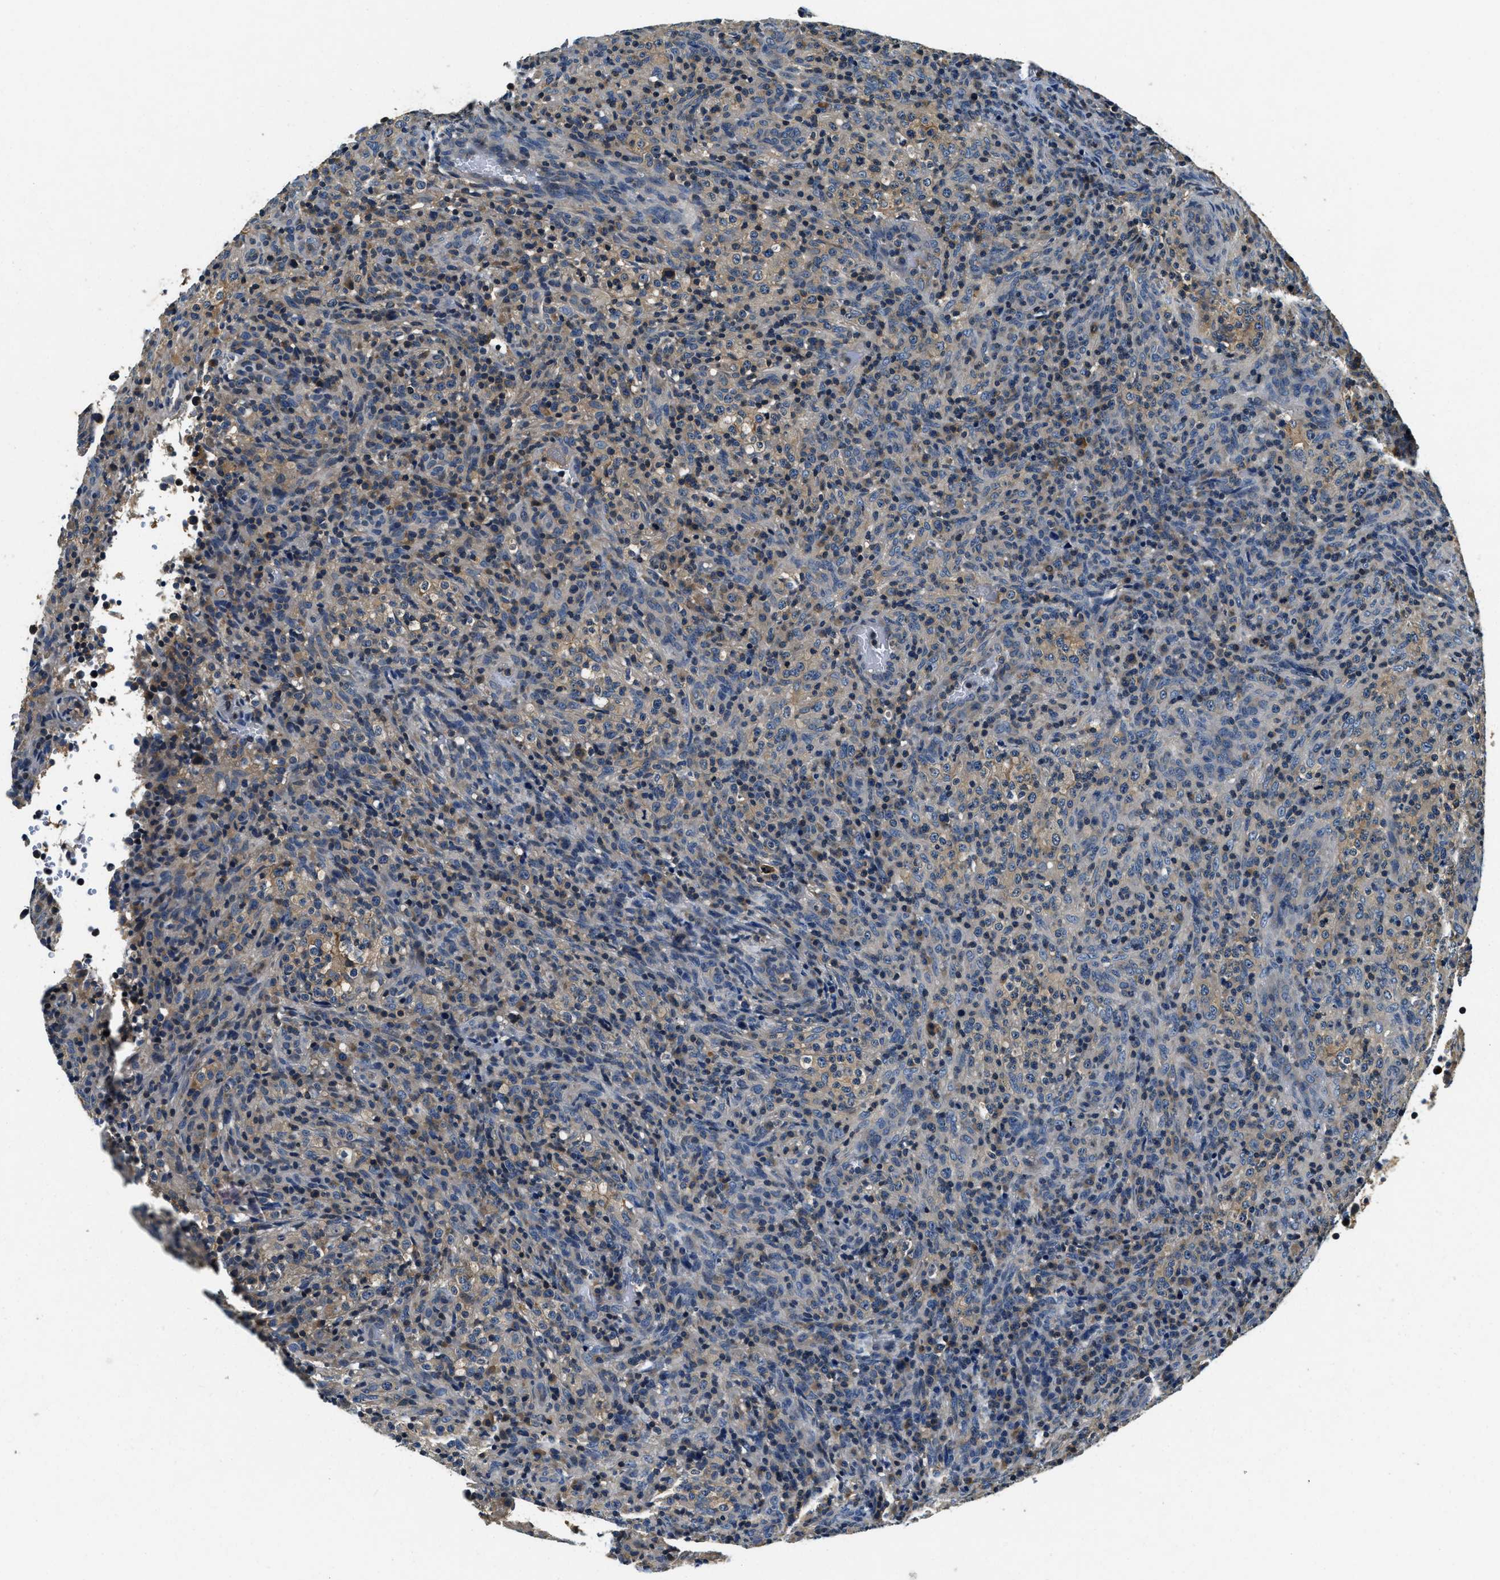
{"staining": {"intensity": "moderate", "quantity": "<25%", "location": "cytoplasmic/membranous"}, "tissue": "lymphoma", "cell_type": "Tumor cells", "image_type": "cancer", "snomed": [{"axis": "morphology", "description": "Malignant lymphoma, non-Hodgkin's type, High grade"}, {"axis": "topography", "description": "Lymph node"}], "caption": "The immunohistochemical stain labels moderate cytoplasmic/membranous expression in tumor cells of lymphoma tissue.", "gene": "RESF1", "patient": {"sex": "female", "age": 76}}